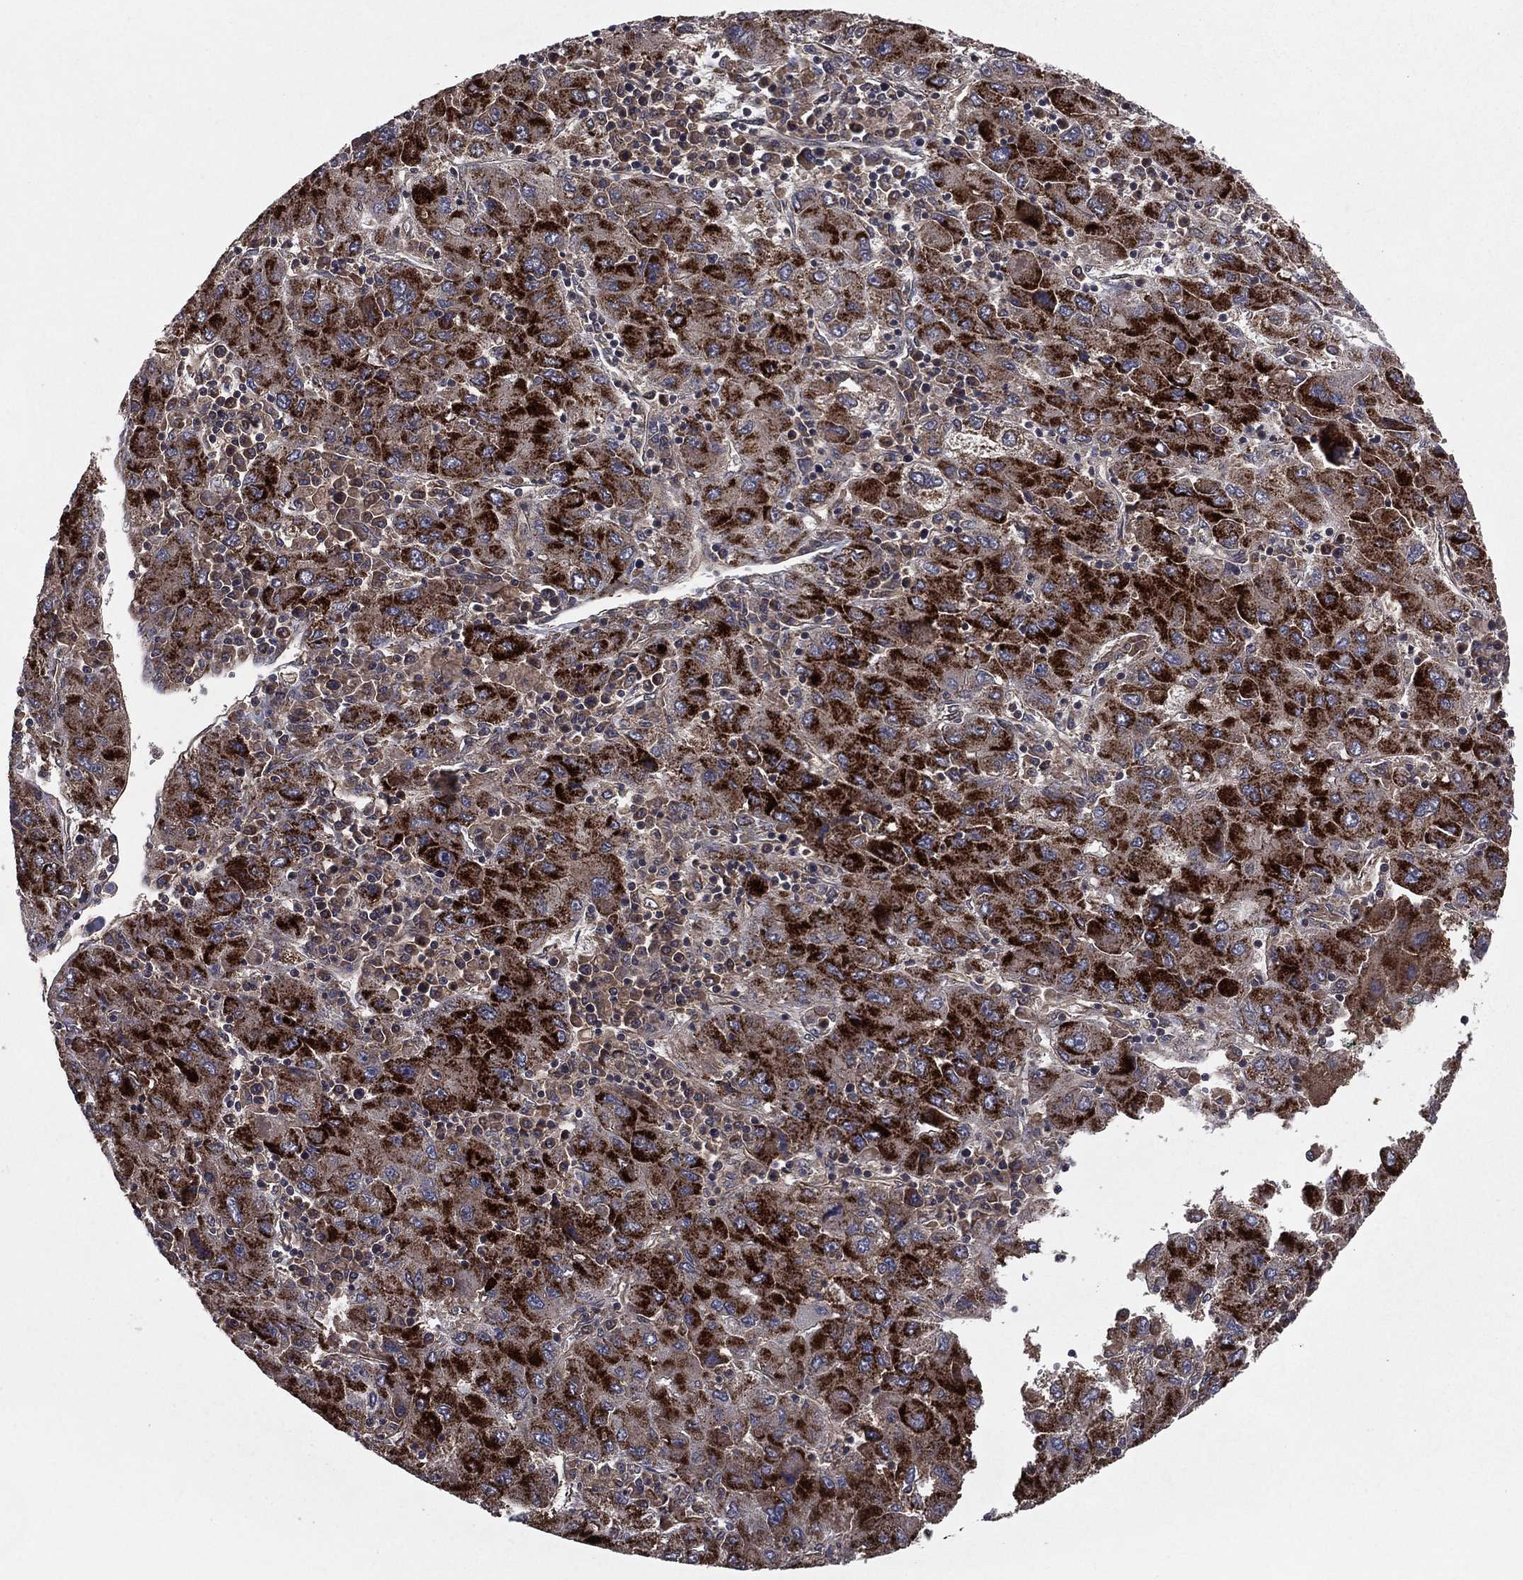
{"staining": {"intensity": "strong", "quantity": "25%-75%", "location": "cytoplasmic/membranous"}, "tissue": "liver cancer", "cell_type": "Tumor cells", "image_type": "cancer", "snomed": [{"axis": "morphology", "description": "Carcinoma, Hepatocellular, NOS"}, {"axis": "topography", "description": "Liver"}], "caption": "Liver cancer (hepatocellular carcinoma) stained for a protein reveals strong cytoplasmic/membranous positivity in tumor cells. The staining was performed using DAB, with brown indicating positive protein expression. Nuclei are stained blue with hematoxylin.", "gene": "CERT1", "patient": {"sex": "male", "age": 75}}